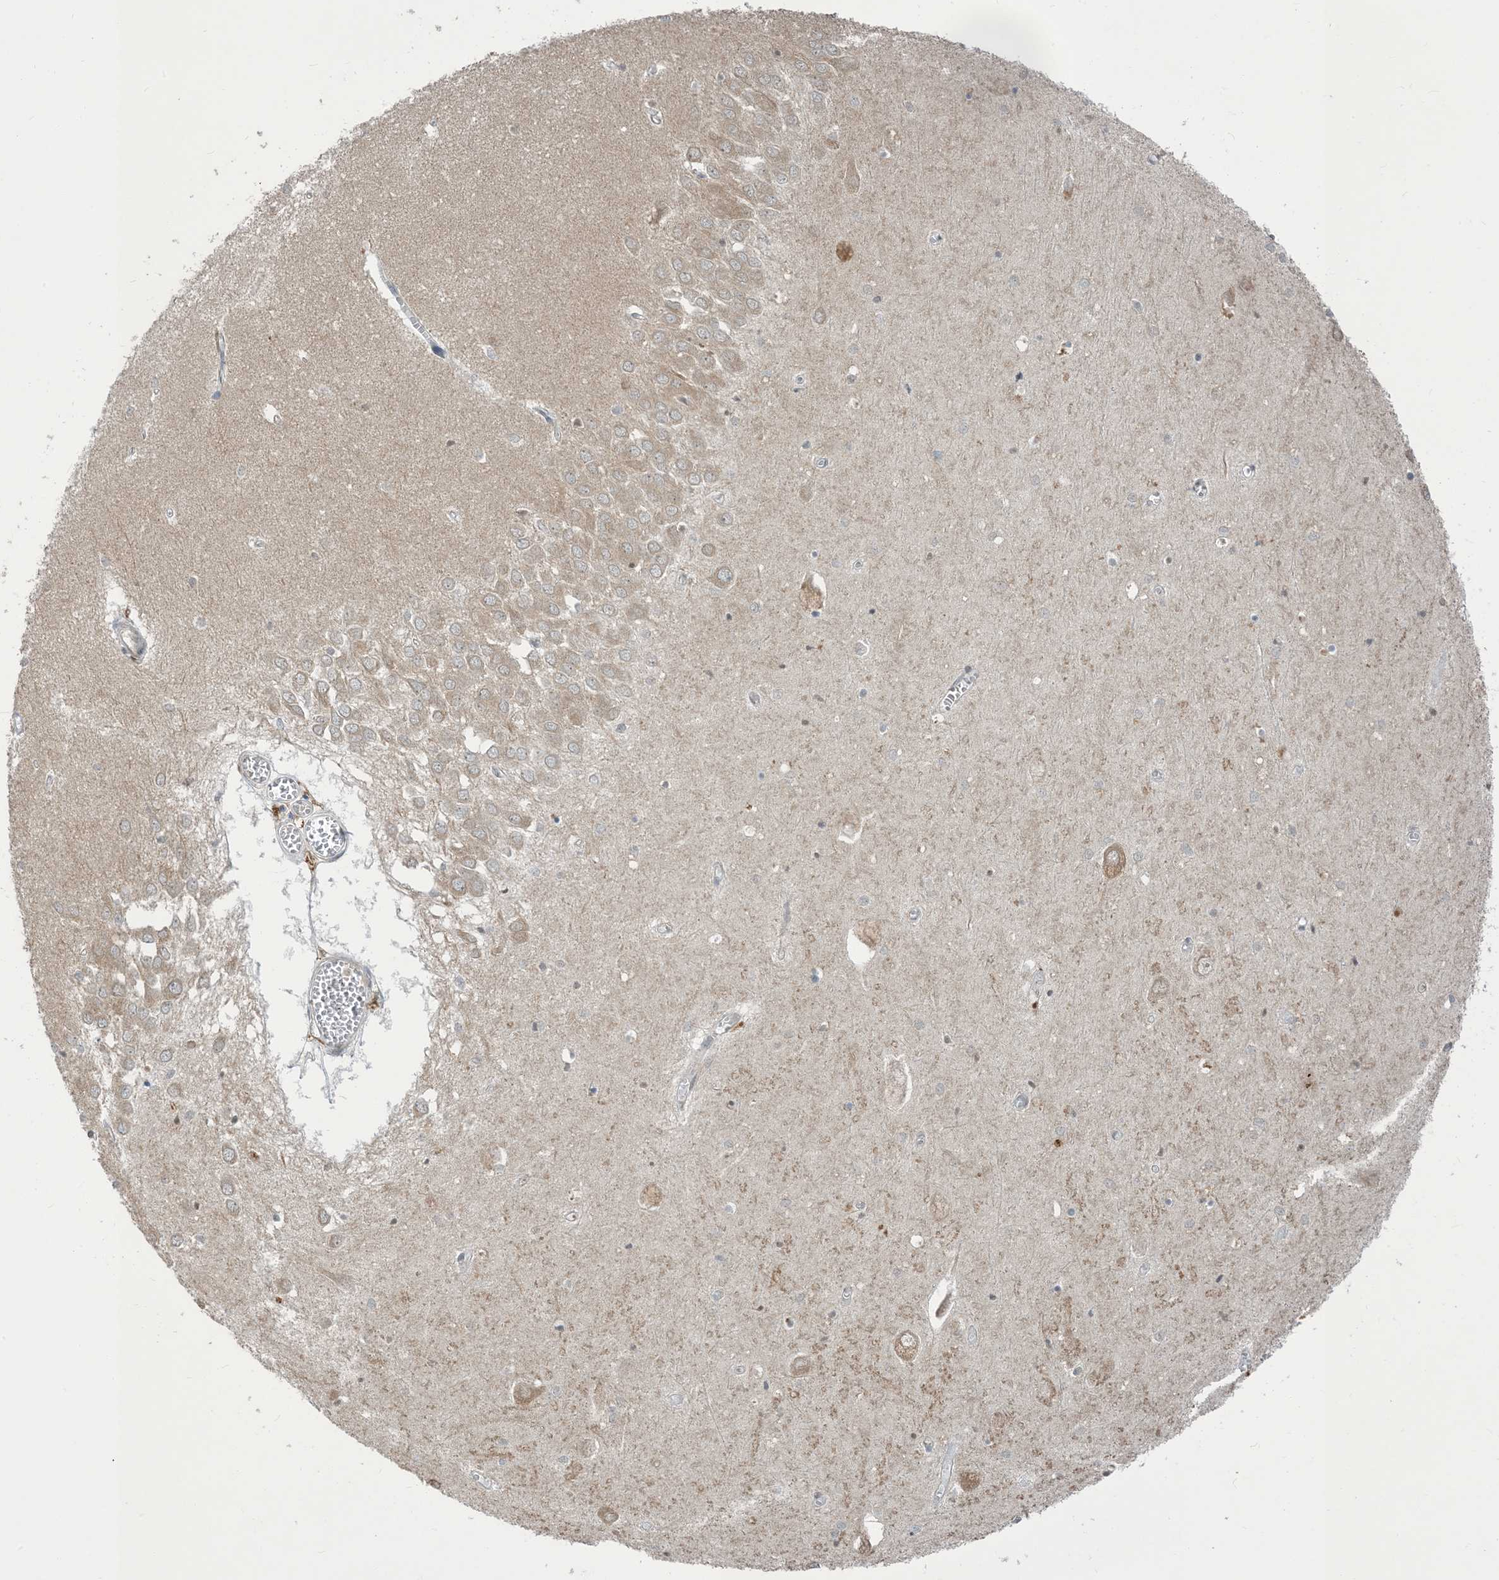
{"staining": {"intensity": "negative", "quantity": "none", "location": "none"}, "tissue": "hippocampus", "cell_type": "Glial cells", "image_type": "normal", "snomed": [{"axis": "morphology", "description": "Normal tissue, NOS"}, {"axis": "topography", "description": "Hippocampus"}], "caption": "A photomicrograph of hippocampus stained for a protein exhibits no brown staining in glial cells. The staining was performed using DAB to visualize the protein expression in brown, while the nuclei were stained in blue with hematoxylin (Magnification: 20x).", "gene": "NAGK", "patient": {"sex": "male", "age": 70}}